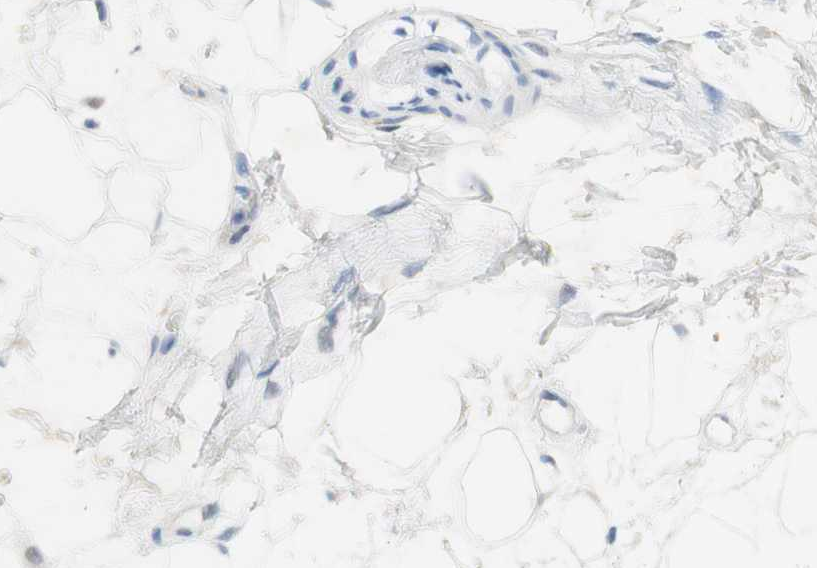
{"staining": {"intensity": "negative", "quantity": "none", "location": "none"}, "tissue": "adipose tissue", "cell_type": "Adipocytes", "image_type": "normal", "snomed": [{"axis": "morphology", "description": "Normal tissue, NOS"}, {"axis": "topography", "description": "Soft tissue"}], "caption": "A photomicrograph of adipose tissue stained for a protein reveals no brown staining in adipocytes. Brightfield microscopy of immunohistochemistry stained with DAB (brown) and hematoxylin (blue), captured at high magnification.", "gene": "POLR2J3", "patient": {"sex": "male", "age": 72}}